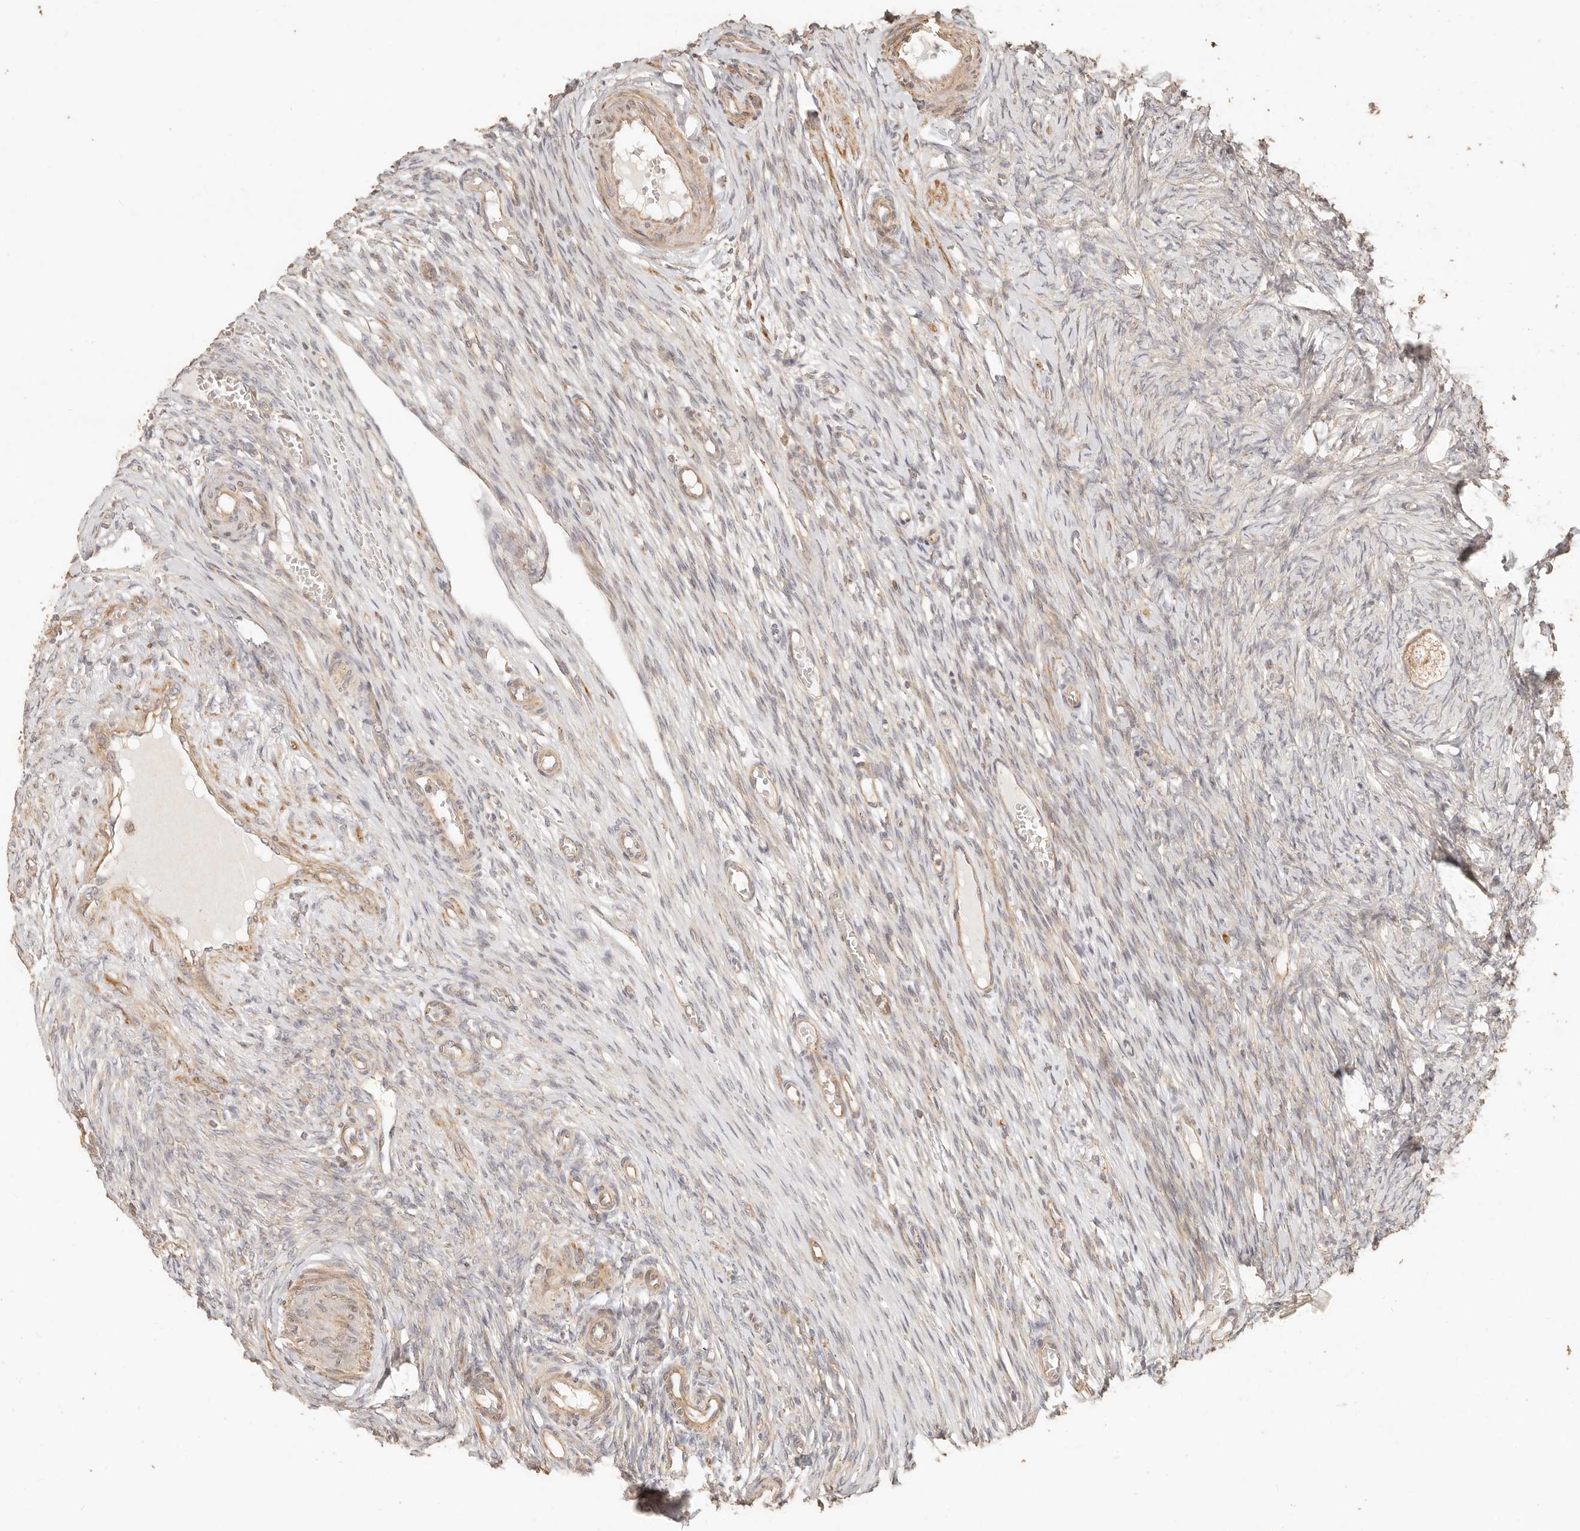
{"staining": {"intensity": "weak", "quantity": "25%-75%", "location": "cytoplasmic/membranous"}, "tissue": "ovary", "cell_type": "Follicle cells", "image_type": "normal", "snomed": [{"axis": "morphology", "description": "Adenocarcinoma, NOS"}, {"axis": "topography", "description": "Endometrium"}], "caption": "Brown immunohistochemical staining in unremarkable human ovary reveals weak cytoplasmic/membranous expression in about 25%-75% of follicle cells.", "gene": "PTPN22", "patient": {"sex": "female", "age": 32}}